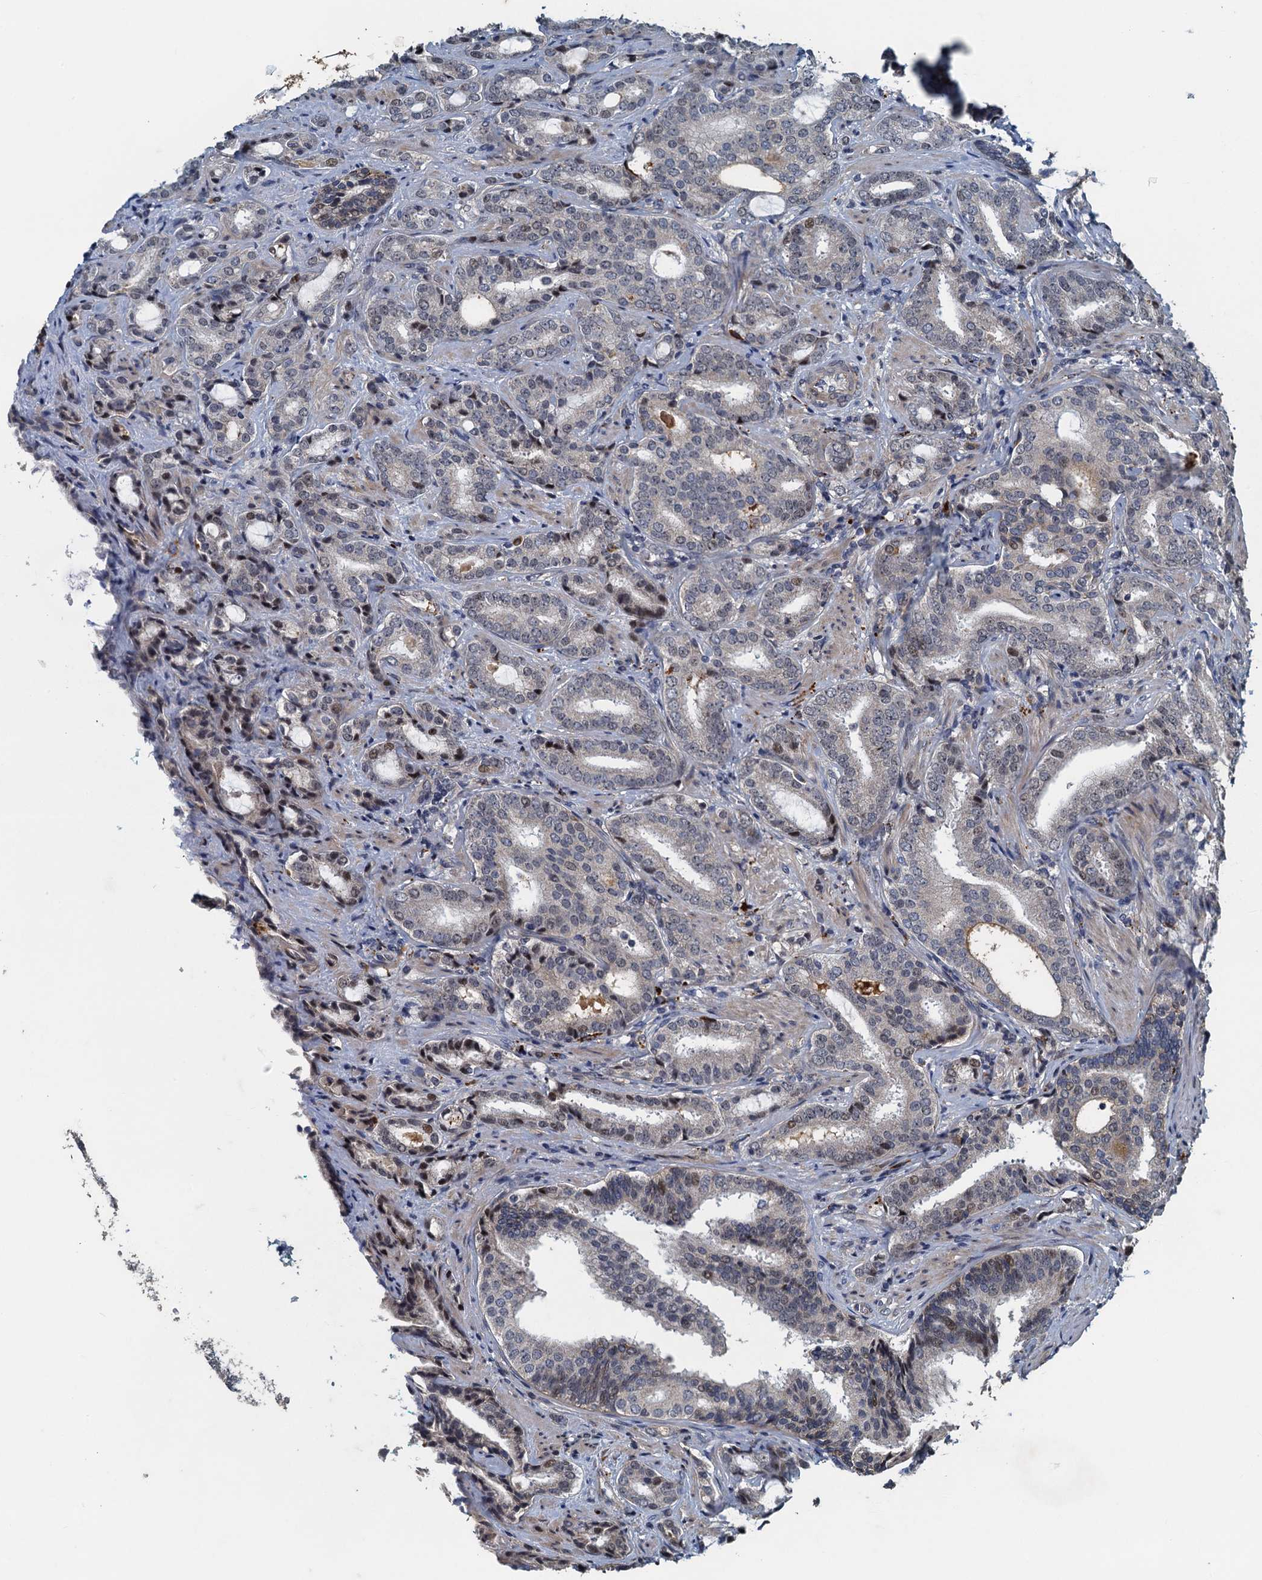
{"staining": {"intensity": "negative", "quantity": "none", "location": "none"}, "tissue": "prostate cancer", "cell_type": "Tumor cells", "image_type": "cancer", "snomed": [{"axis": "morphology", "description": "Adenocarcinoma, High grade"}, {"axis": "topography", "description": "Prostate"}], "caption": "This is an immunohistochemistry (IHC) photomicrograph of human prostate cancer (adenocarcinoma (high-grade)). There is no staining in tumor cells.", "gene": "AGRN", "patient": {"sex": "male", "age": 63}}